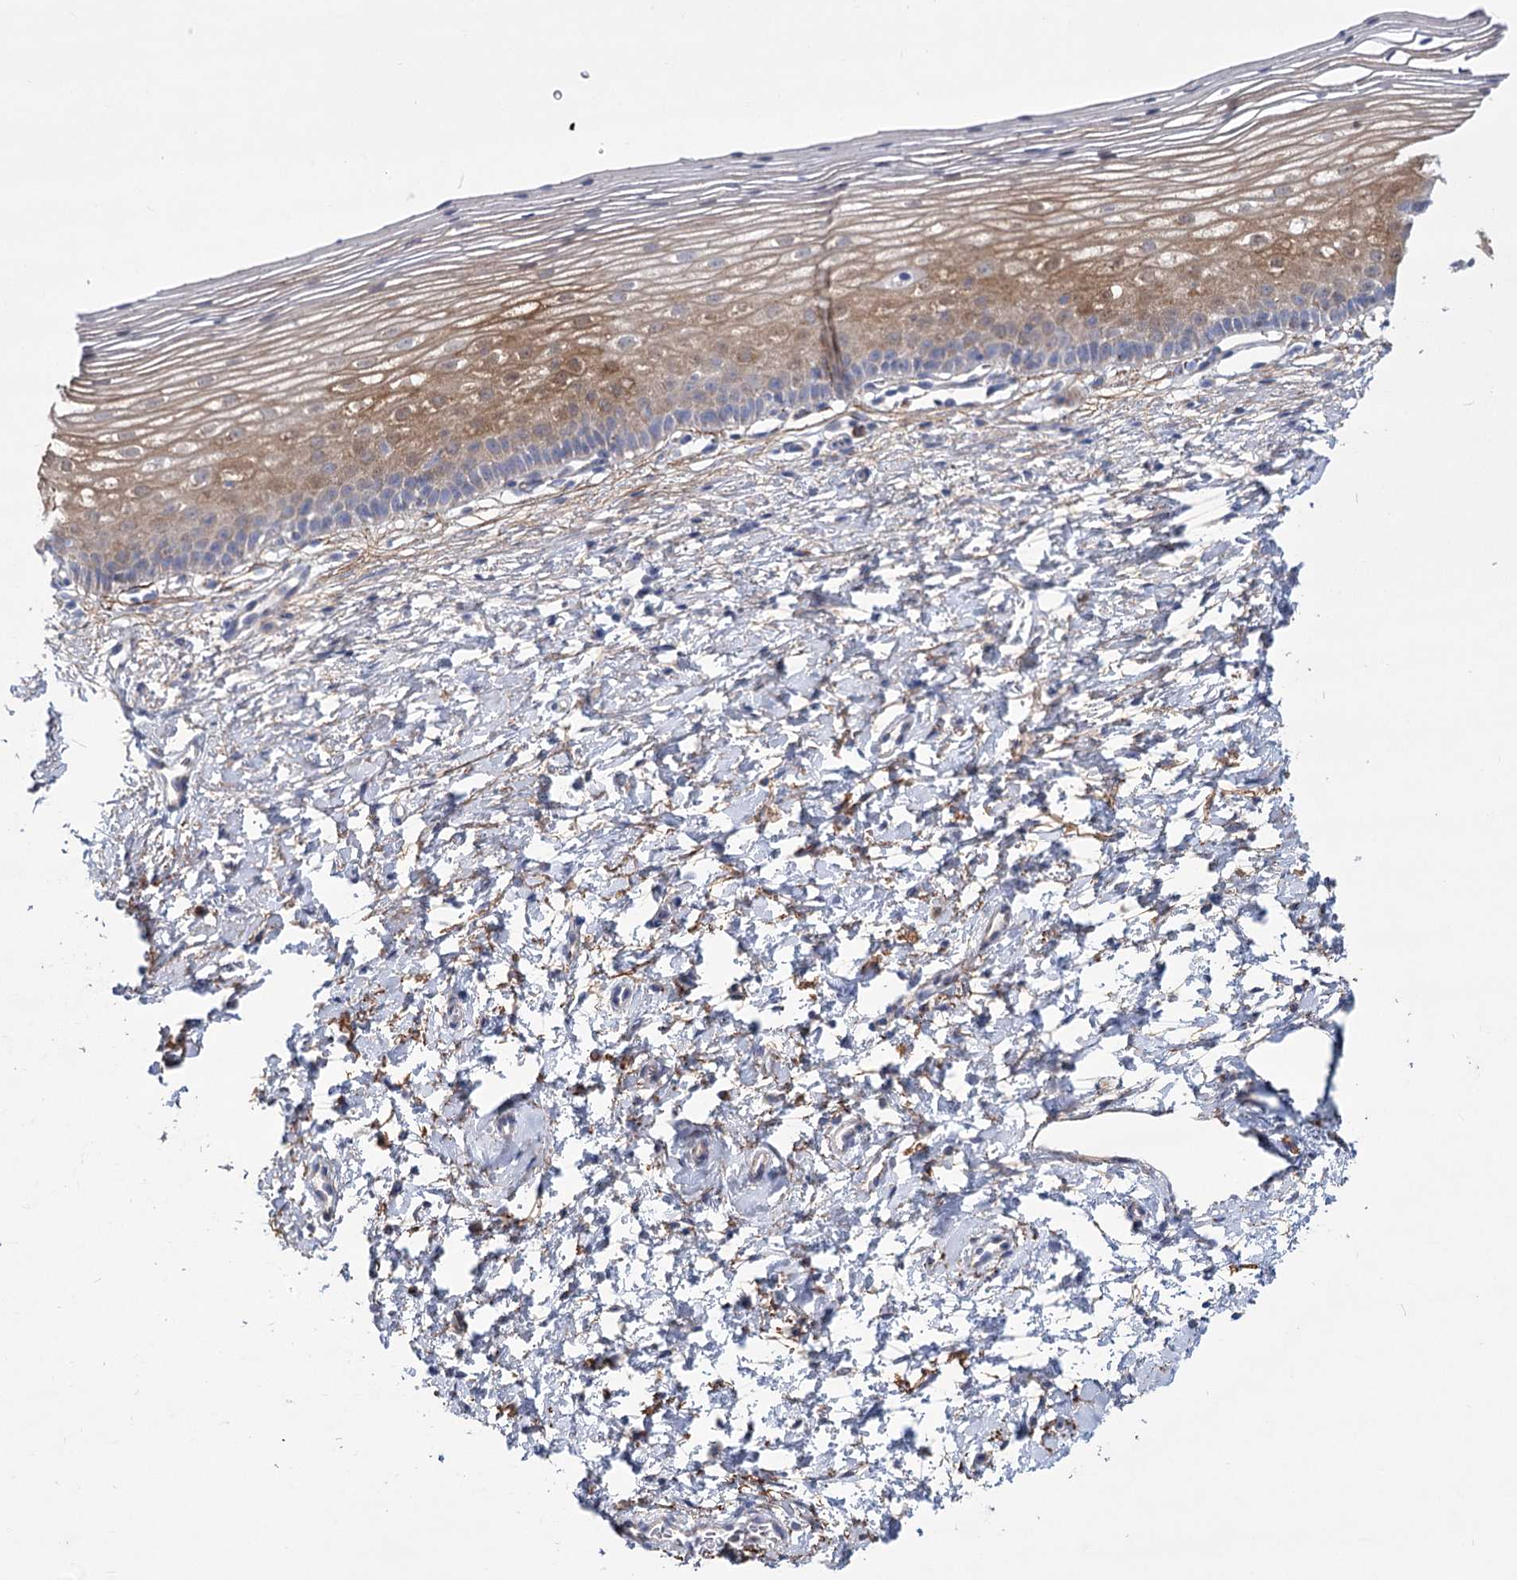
{"staining": {"intensity": "moderate", "quantity": "<25%", "location": "cytoplasmic/membranous"}, "tissue": "cervix", "cell_type": "Glandular cells", "image_type": "normal", "snomed": [{"axis": "morphology", "description": "Normal tissue, NOS"}, {"axis": "topography", "description": "Cervix"}], "caption": "A low amount of moderate cytoplasmic/membranous staining is present in approximately <25% of glandular cells in unremarkable cervix. The protein of interest is shown in brown color, while the nuclei are stained blue.", "gene": "SNX7", "patient": {"sex": "female", "age": 72}}